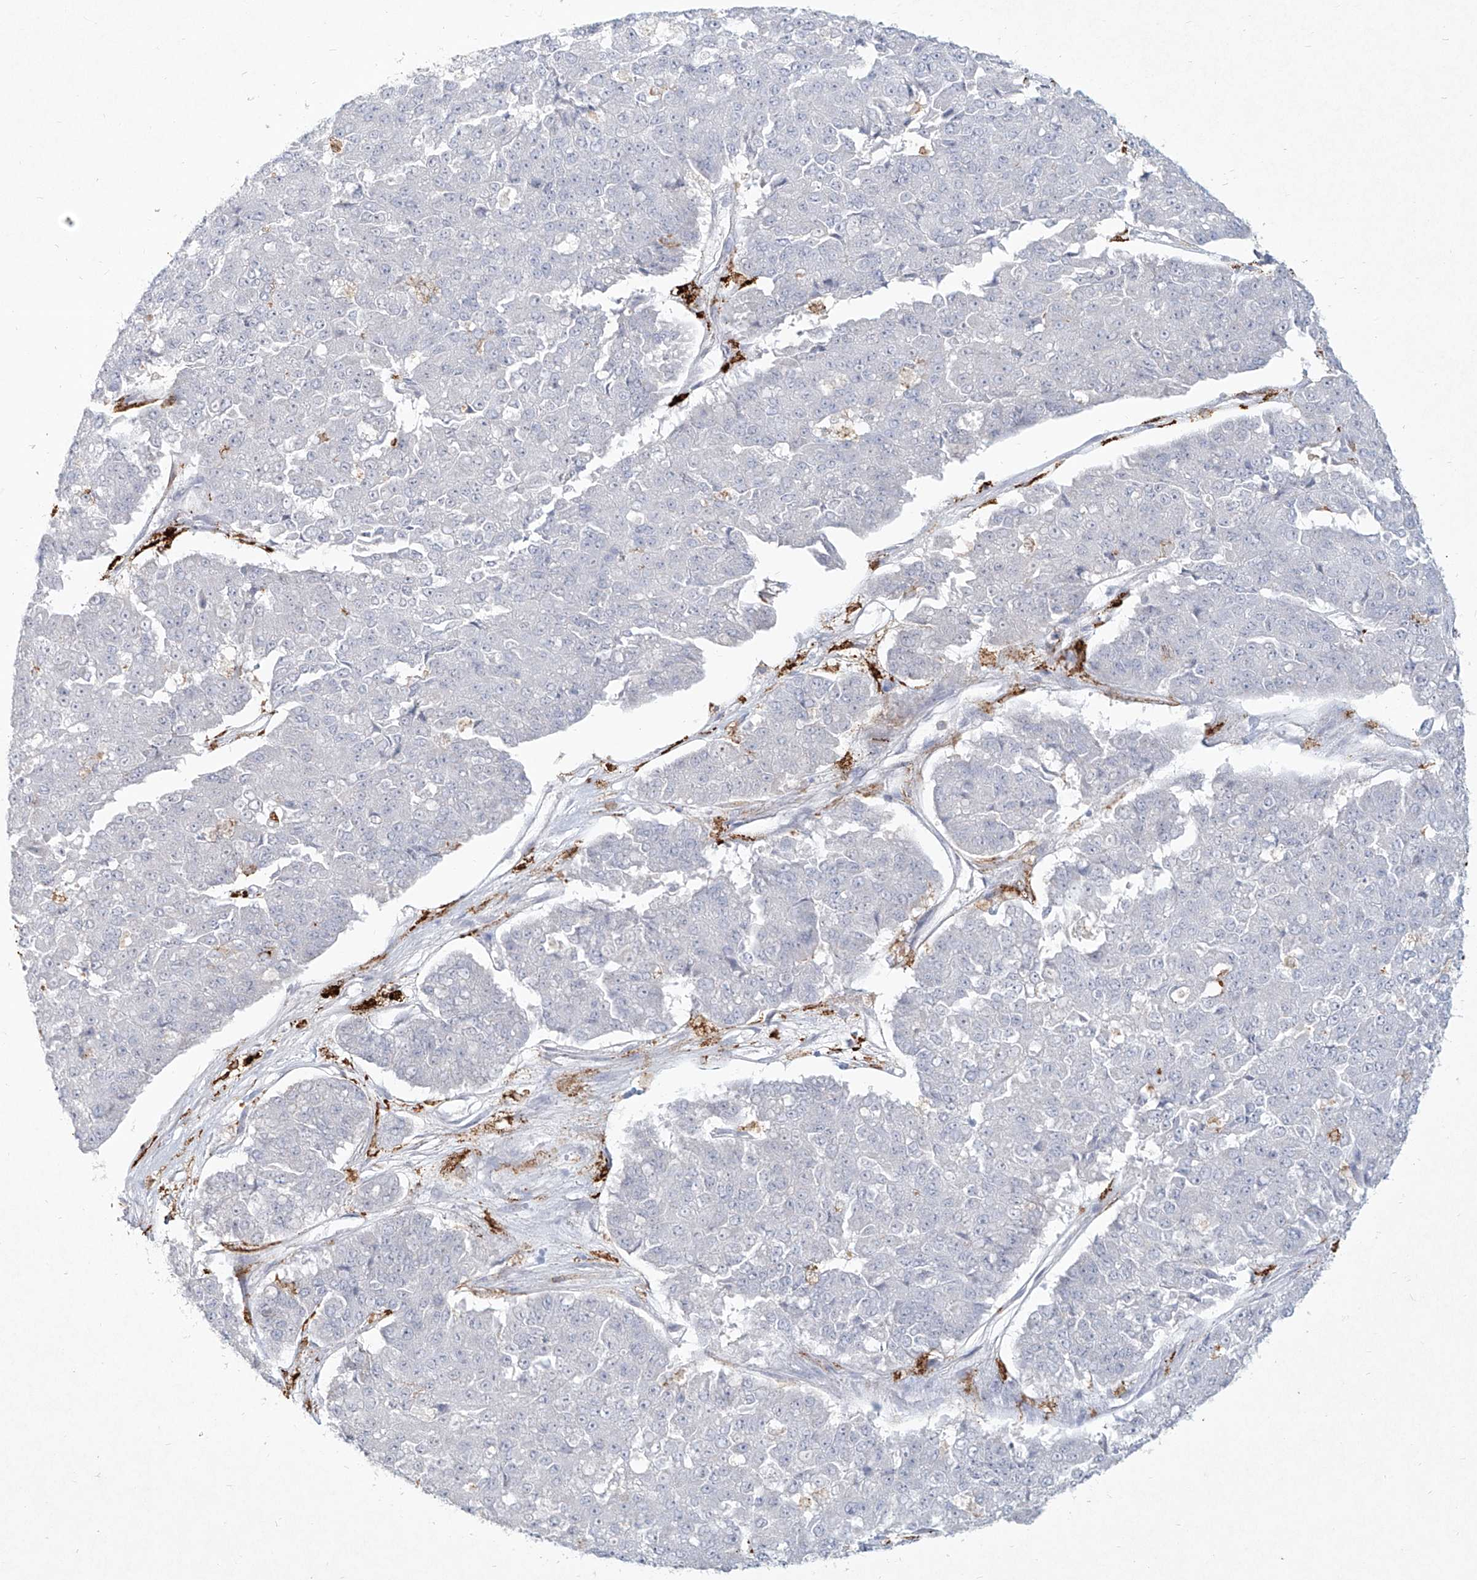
{"staining": {"intensity": "negative", "quantity": "none", "location": "none"}, "tissue": "pancreatic cancer", "cell_type": "Tumor cells", "image_type": "cancer", "snomed": [{"axis": "morphology", "description": "Adenocarcinoma, NOS"}, {"axis": "topography", "description": "Pancreas"}], "caption": "Human pancreatic cancer stained for a protein using immunohistochemistry (IHC) displays no positivity in tumor cells.", "gene": "CD209", "patient": {"sex": "male", "age": 50}}